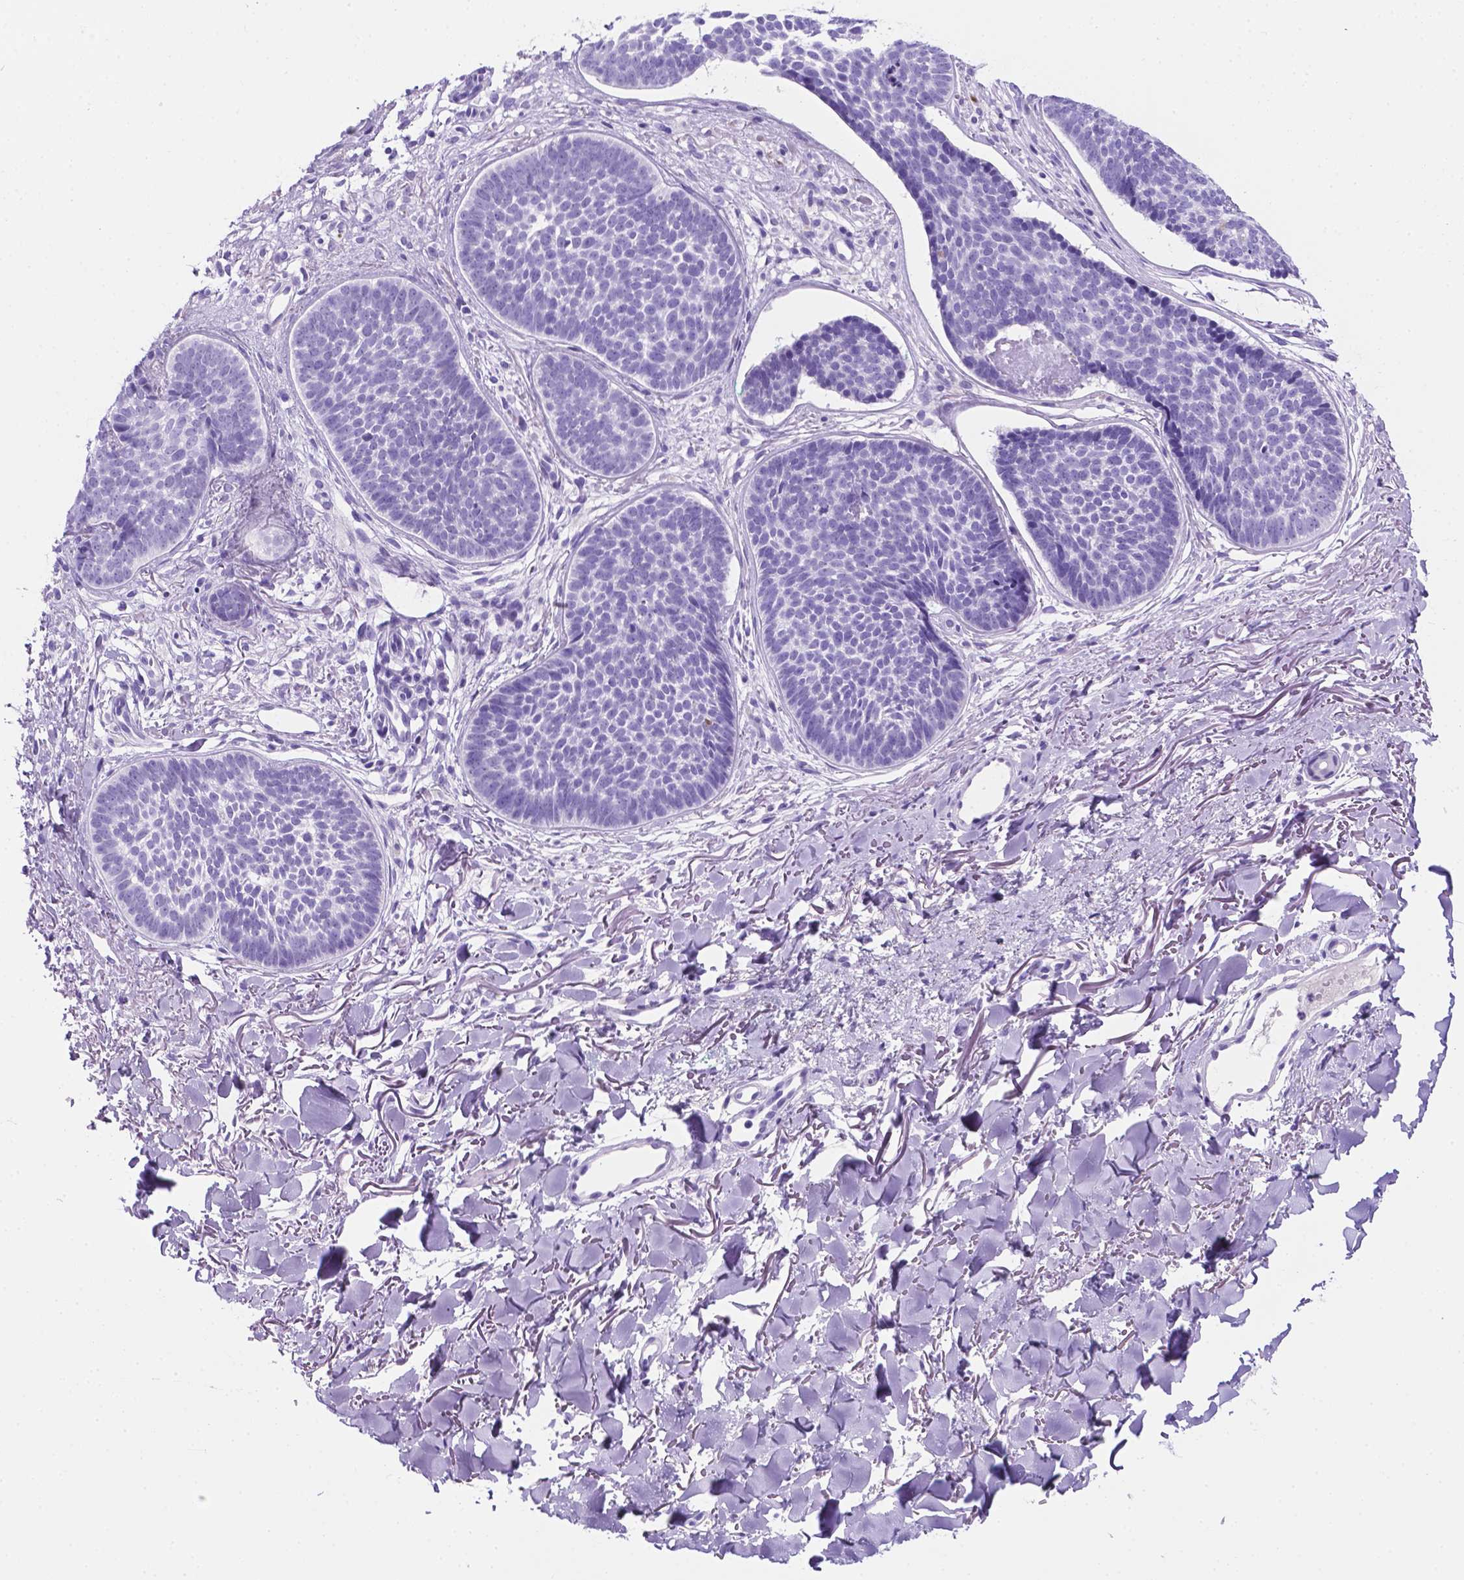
{"staining": {"intensity": "negative", "quantity": "none", "location": "none"}, "tissue": "skin cancer", "cell_type": "Tumor cells", "image_type": "cancer", "snomed": [{"axis": "morphology", "description": "Basal cell carcinoma"}, {"axis": "topography", "description": "Skin"}, {"axis": "topography", "description": "Skin of neck"}, {"axis": "topography", "description": "Skin of shoulder"}, {"axis": "topography", "description": "Skin of back"}], "caption": "High magnification brightfield microscopy of skin basal cell carcinoma stained with DAB (brown) and counterstained with hematoxylin (blue): tumor cells show no significant staining. (Immunohistochemistry, brightfield microscopy, high magnification).", "gene": "C17orf107", "patient": {"sex": "male", "age": 80}}